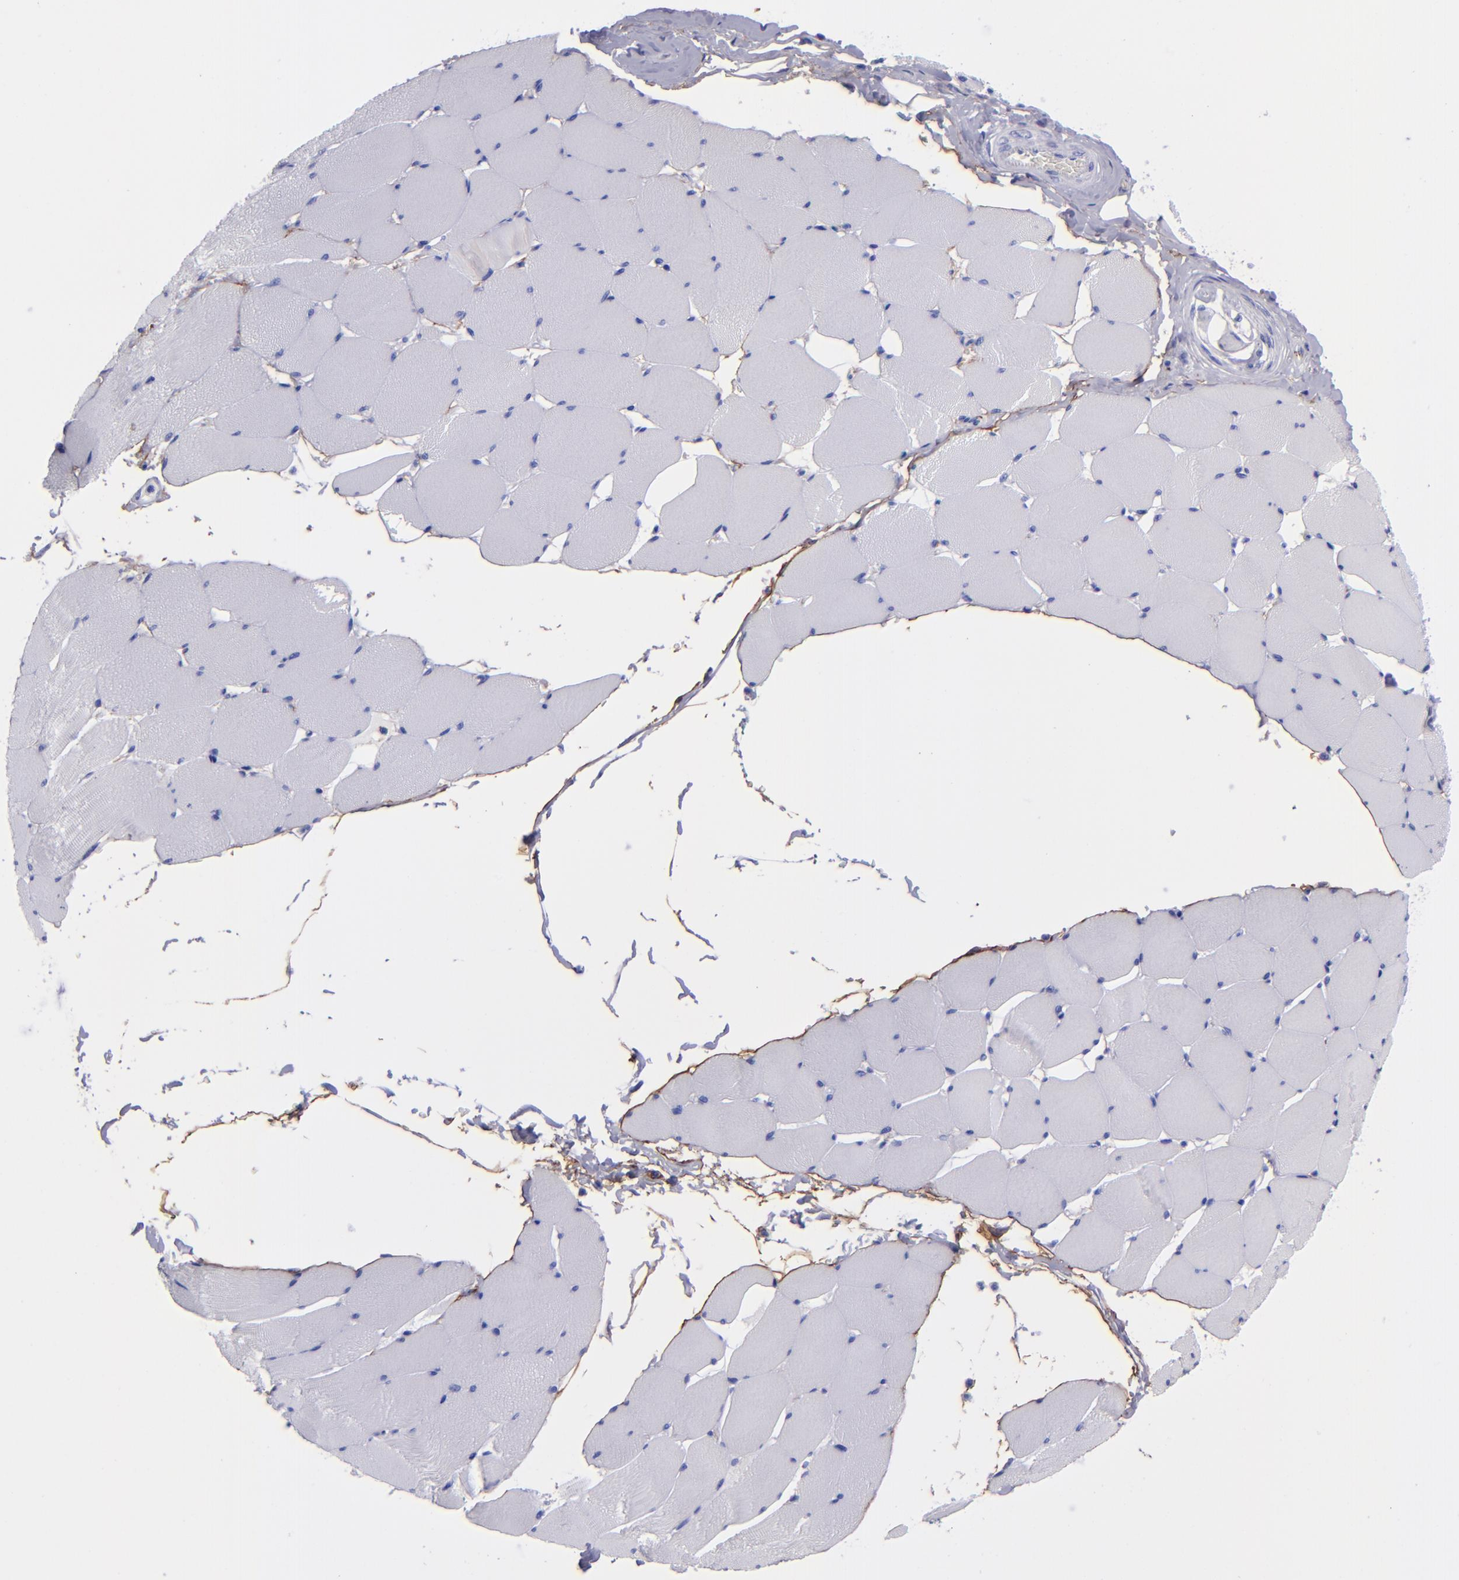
{"staining": {"intensity": "negative", "quantity": "none", "location": "none"}, "tissue": "skeletal muscle", "cell_type": "Myocytes", "image_type": "normal", "snomed": [{"axis": "morphology", "description": "Normal tissue, NOS"}, {"axis": "topography", "description": "Skeletal muscle"}], "caption": "The histopathology image shows no significant staining in myocytes of skeletal muscle. (DAB immunohistochemistry with hematoxylin counter stain).", "gene": "EFCAB13", "patient": {"sex": "male", "age": 62}}